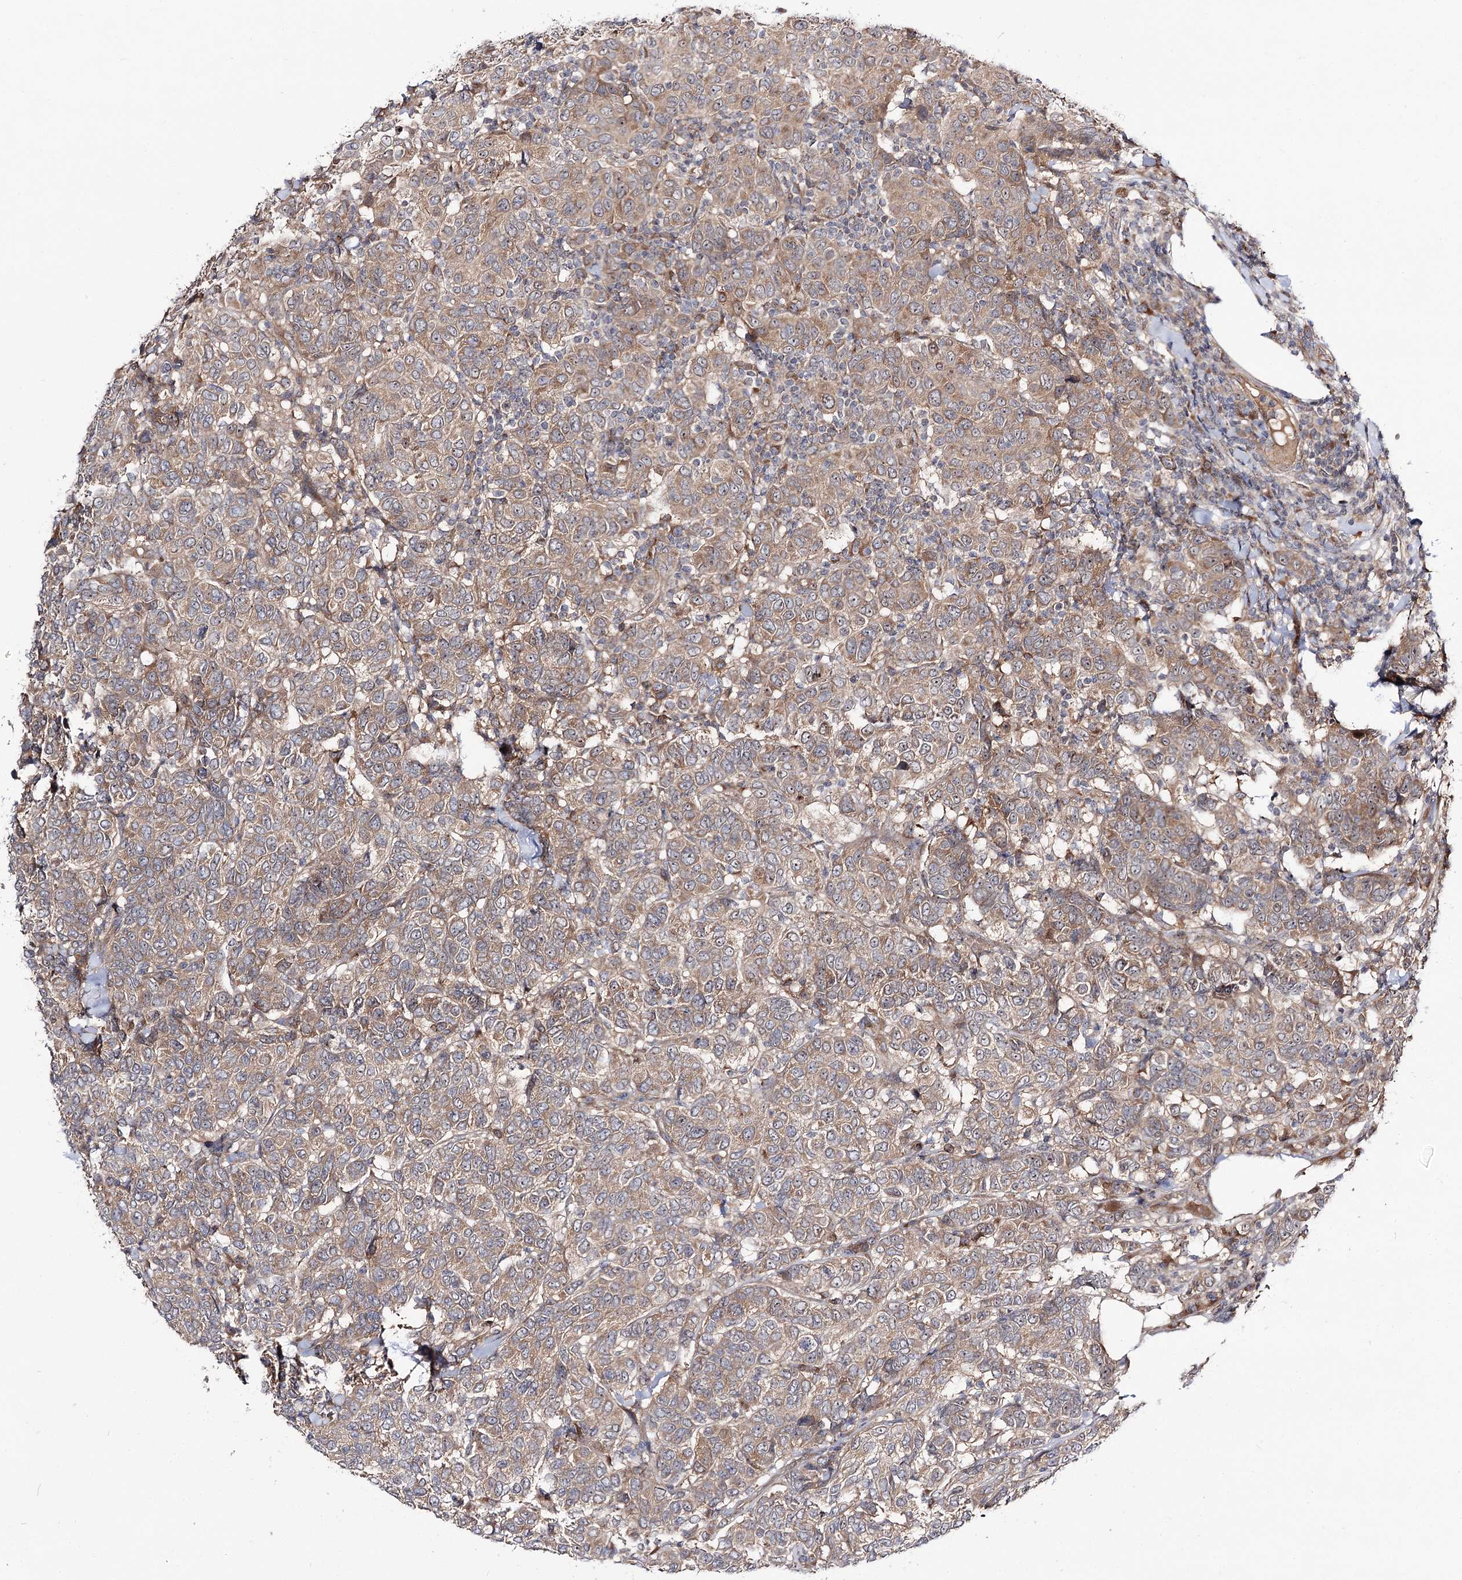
{"staining": {"intensity": "moderate", "quantity": ">75%", "location": "cytoplasmic/membranous"}, "tissue": "breast cancer", "cell_type": "Tumor cells", "image_type": "cancer", "snomed": [{"axis": "morphology", "description": "Duct carcinoma"}, {"axis": "topography", "description": "Breast"}], "caption": "Breast cancer (invasive ductal carcinoma) stained with IHC reveals moderate cytoplasmic/membranous expression in about >75% of tumor cells.", "gene": "C11orf80", "patient": {"sex": "female", "age": 55}}